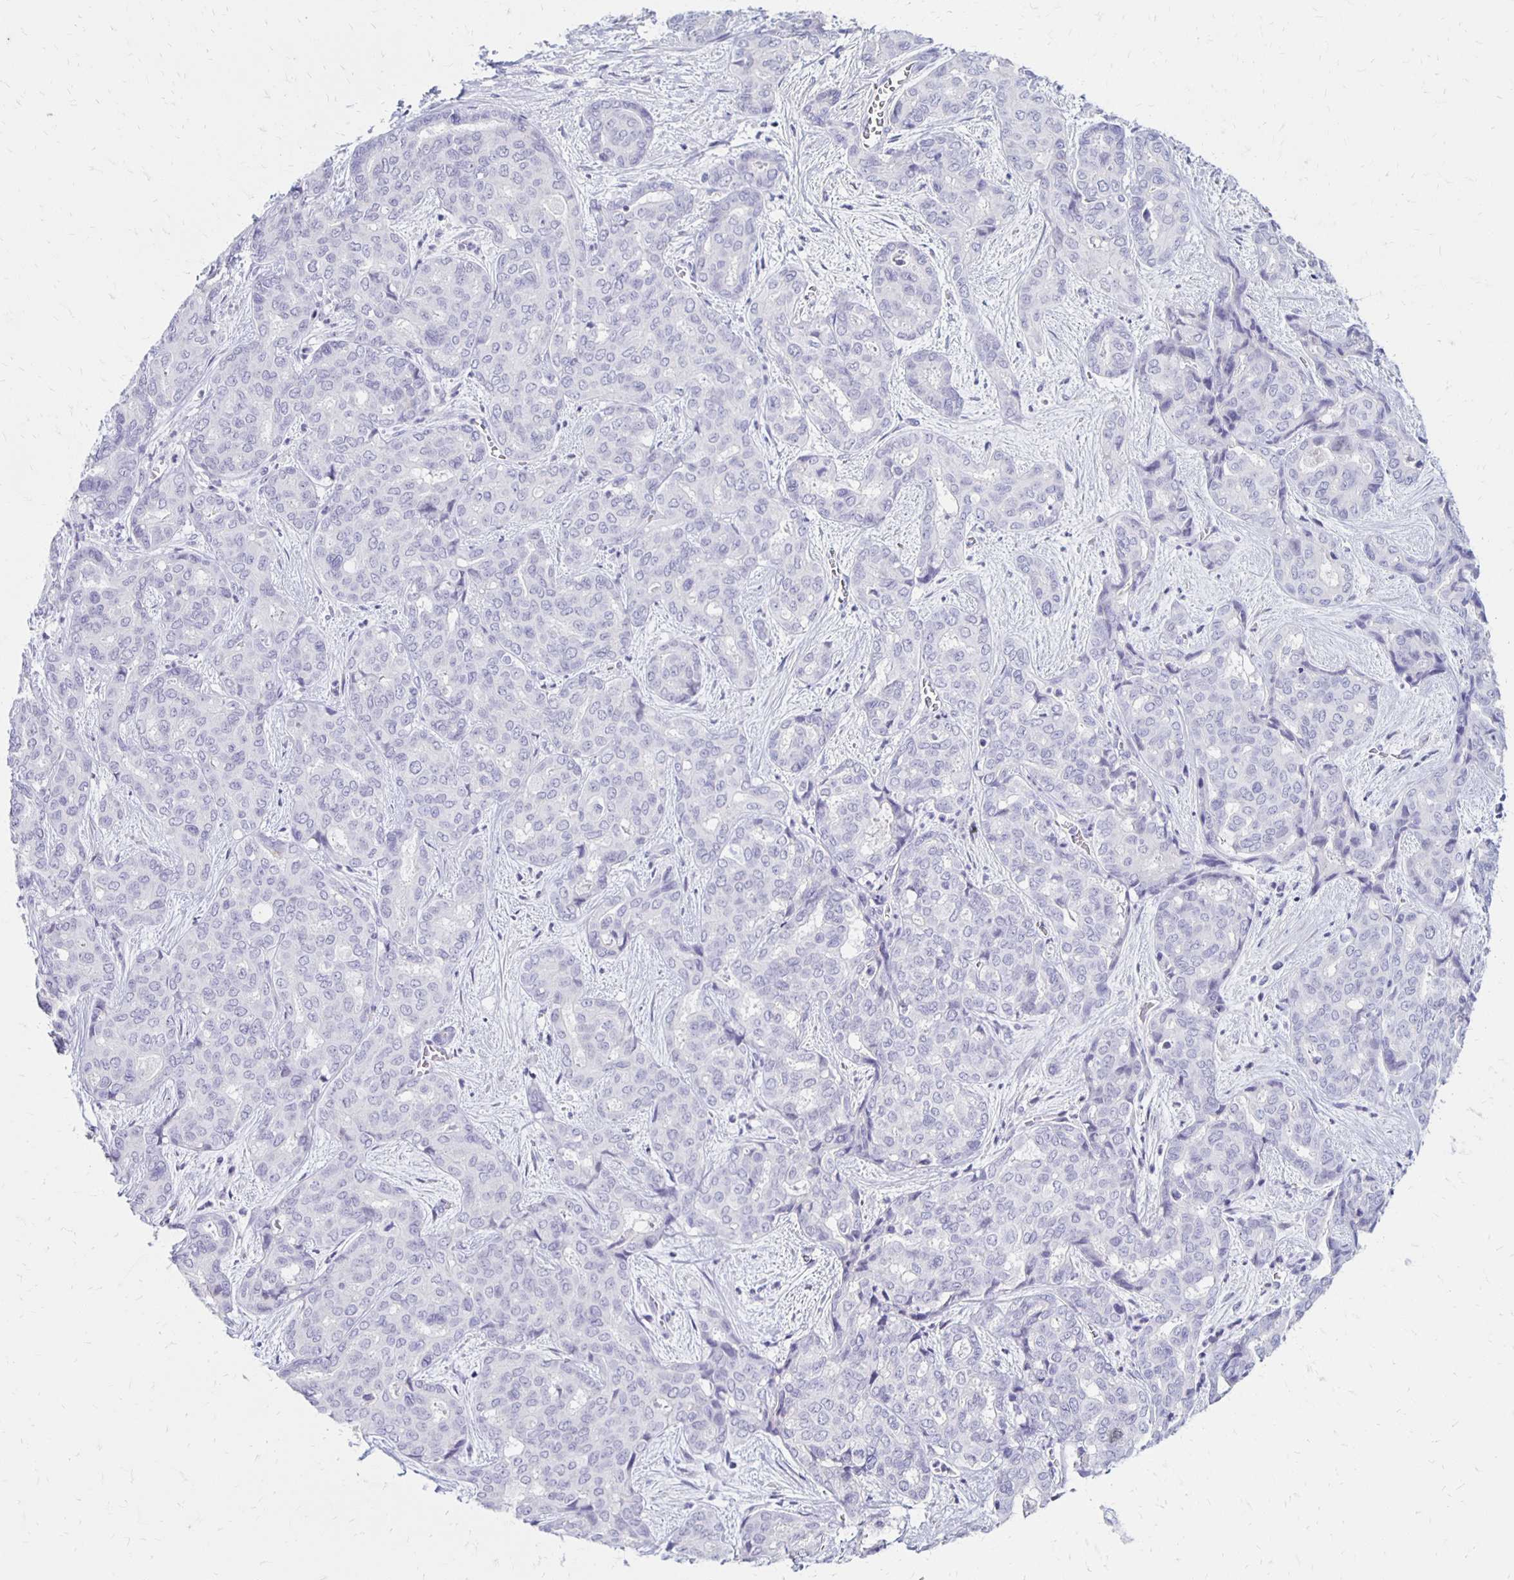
{"staining": {"intensity": "negative", "quantity": "none", "location": "none"}, "tissue": "liver cancer", "cell_type": "Tumor cells", "image_type": "cancer", "snomed": [{"axis": "morphology", "description": "Cholangiocarcinoma"}, {"axis": "topography", "description": "Liver"}], "caption": "Protein analysis of liver cancer (cholangiocarcinoma) reveals no significant expression in tumor cells.", "gene": "RYR1", "patient": {"sex": "female", "age": 64}}